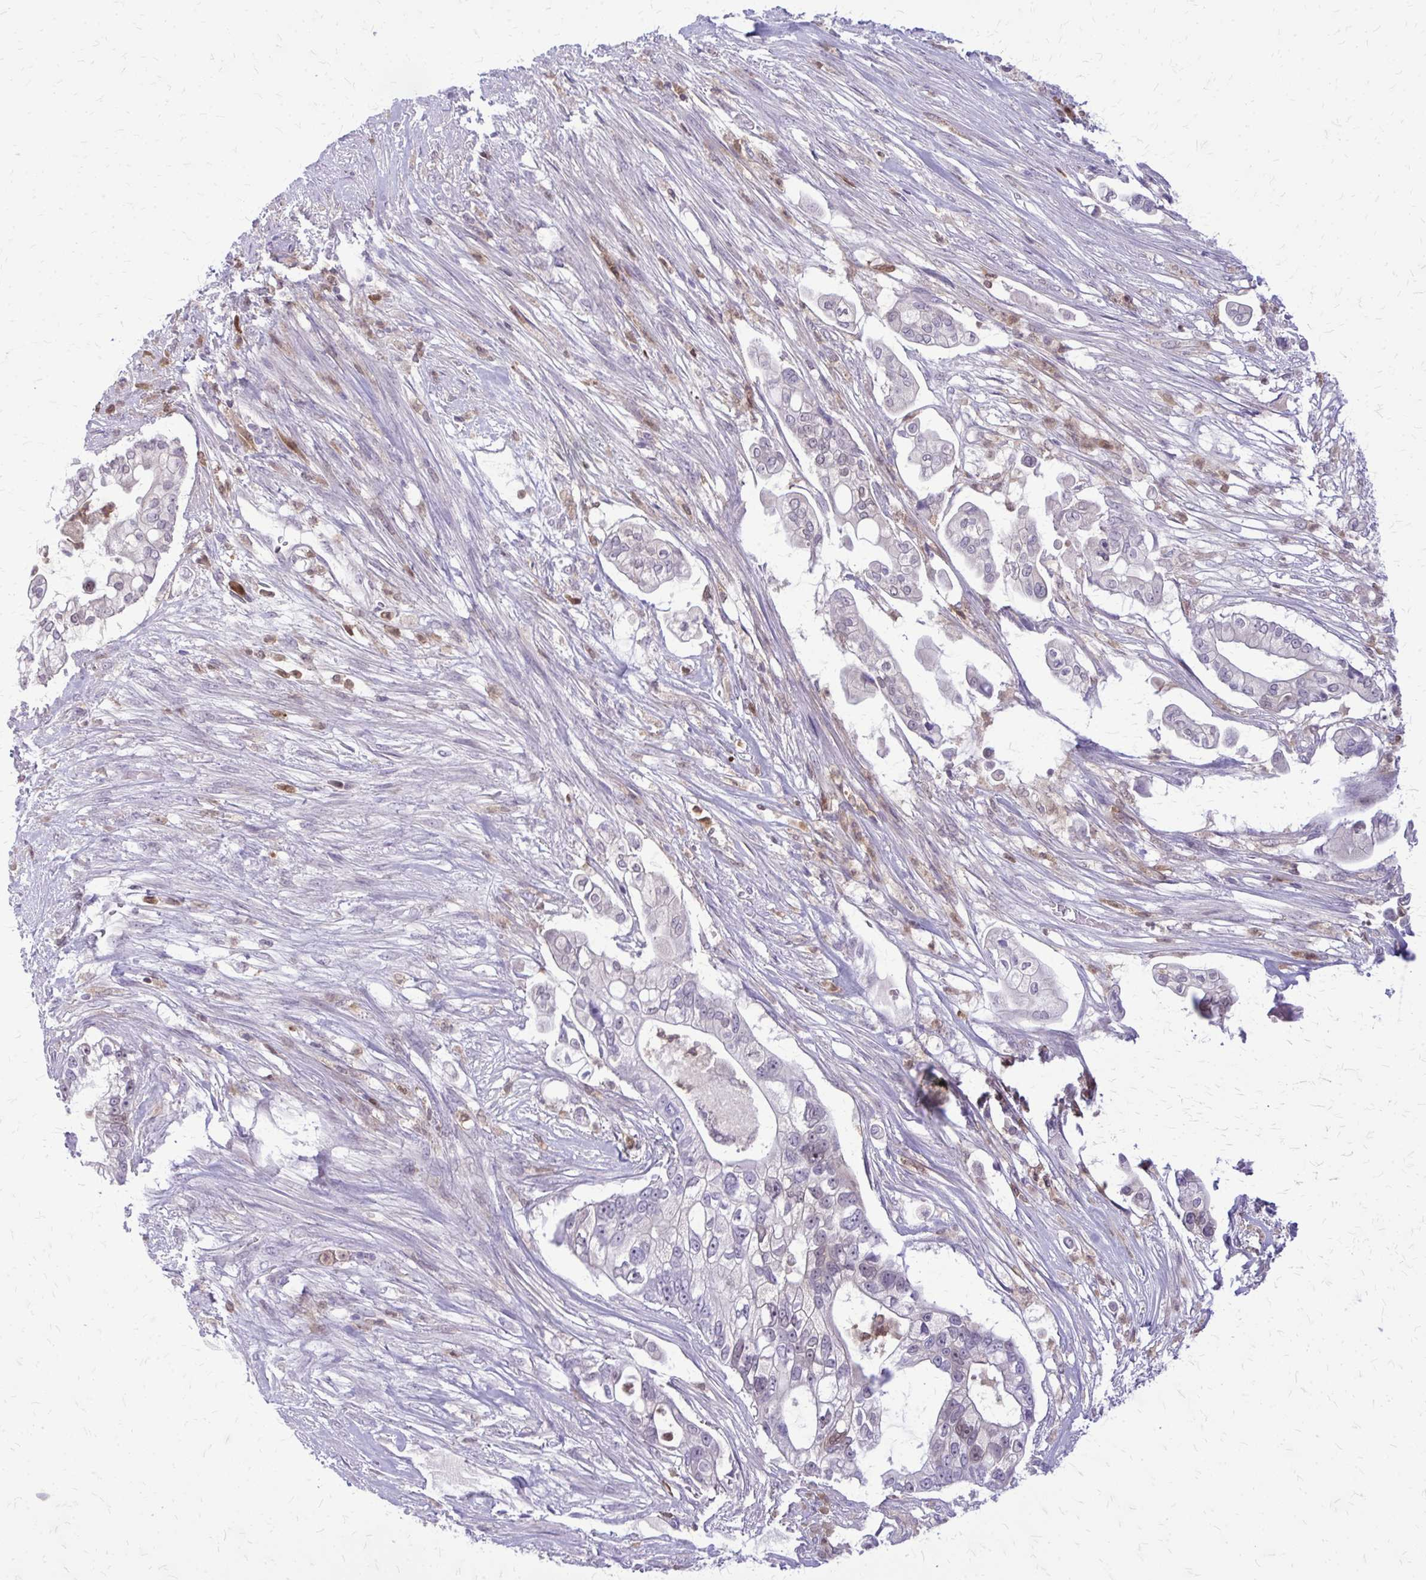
{"staining": {"intensity": "moderate", "quantity": "25%-75%", "location": "cytoplasmic/membranous,nuclear"}, "tissue": "pancreatic cancer", "cell_type": "Tumor cells", "image_type": "cancer", "snomed": [{"axis": "morphology", "description": "Adenocarcinoma, NOS"}, {"axis": "topography", "description": "Pancreas"}], "caption": "Adenocarcinoma (pancreatic) stained for a protein (brown) reveals moderate cytoplasmic/membranous and nuclear positive expression in approximately 25%-75% of tumor cells.", "gene": "GLRX", "patient": {"sex": "female", "age": 69}}